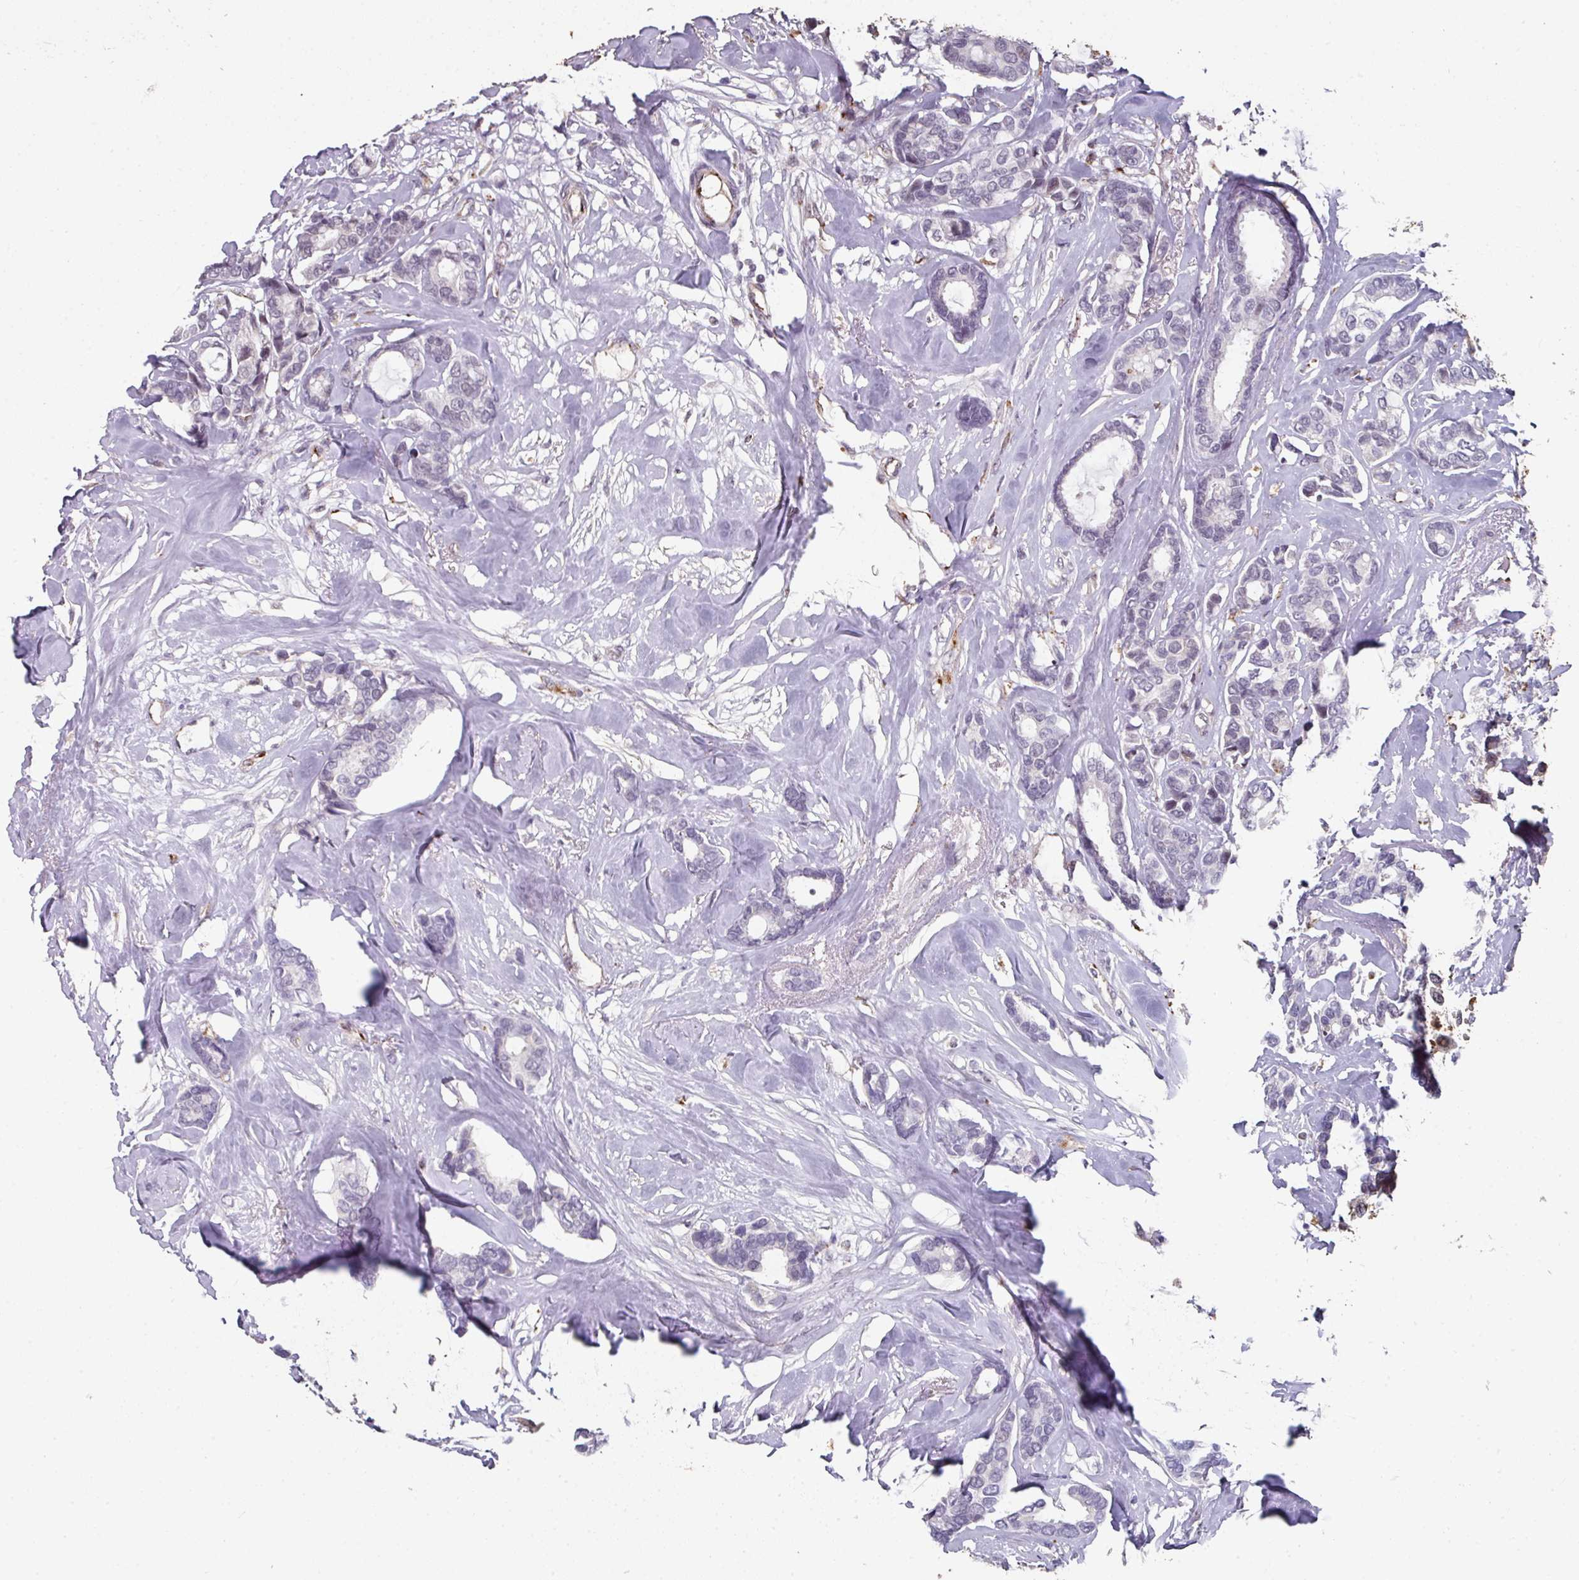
{"staining": {"intensity": "negative", "quantity": "none", "location": "none"}, "tissue": "breast cancer", "cell_type": "Tumor cells", "image_type": "cancer", "snomed": [{"axis": "morphology", "description": "Duct carcinoma"}, {"axis": "topography", "description": "Breast"}], "caption": "Infiltrating ductal carcinoma (breast) was stained to show a protein in brown. There is no significant staining in tumor cells.", "gene": "SIDT2", "patient": {"sex": "female", "age": 87}}